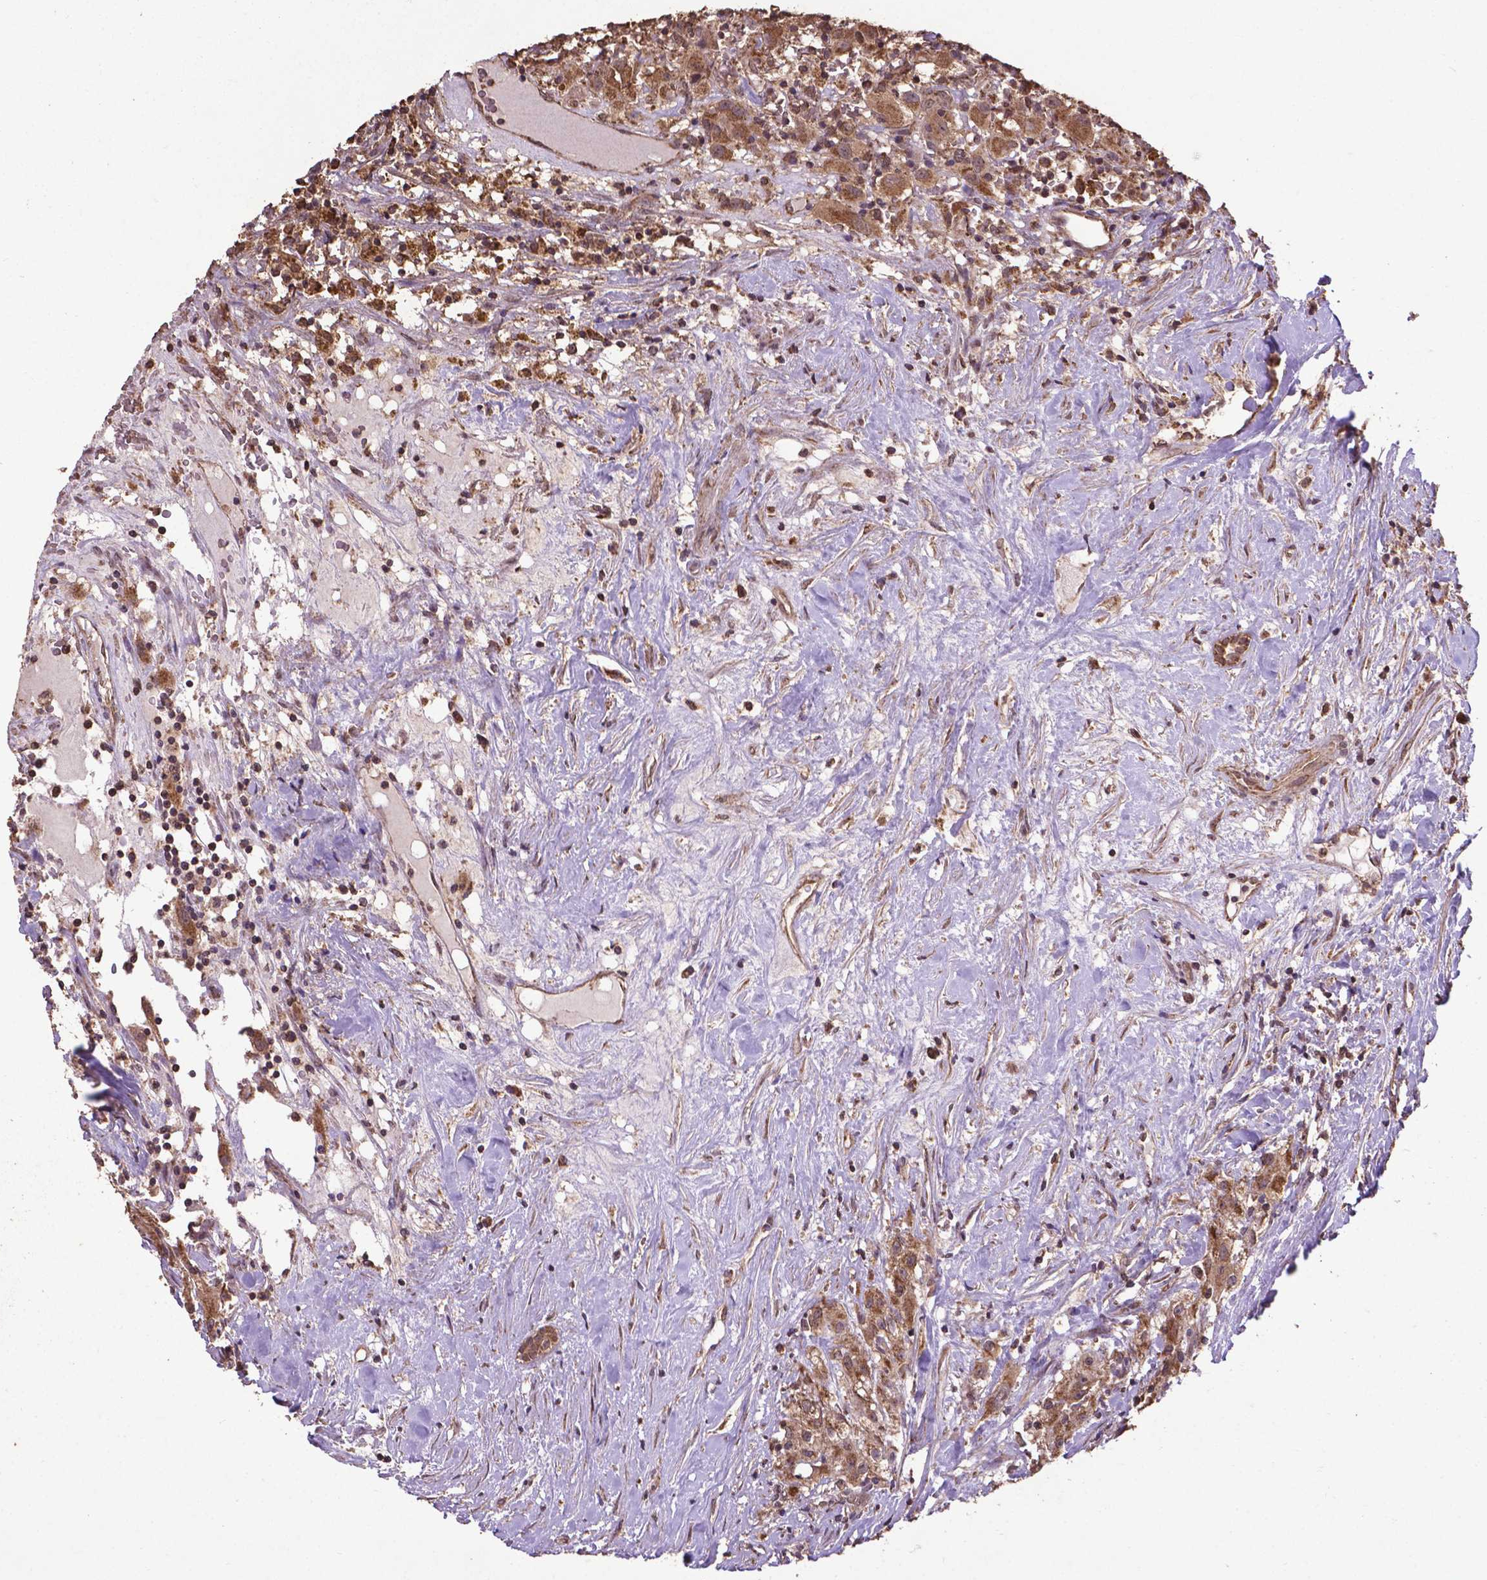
{"staining": {"intensity": "moderate", "quantity": ">75%", "location": "cytoplasmic/membranous,nuclear"}, "tissue": "renal cancer", "cell_type": "Tumor cells", "image_type": "cancer", "snomed": [{"axis": "morphology", "description": "Adenocarcinoma, NOS"}, {"axis": "topography", "description": "Kidney"}], "caption": "Renal cancer (adenocarcinoma) stained with a protein marker exhibits moderate staining in tumor cells.", "gene": "DCAF1", "patient": {"sex": "female", "age": 67}}